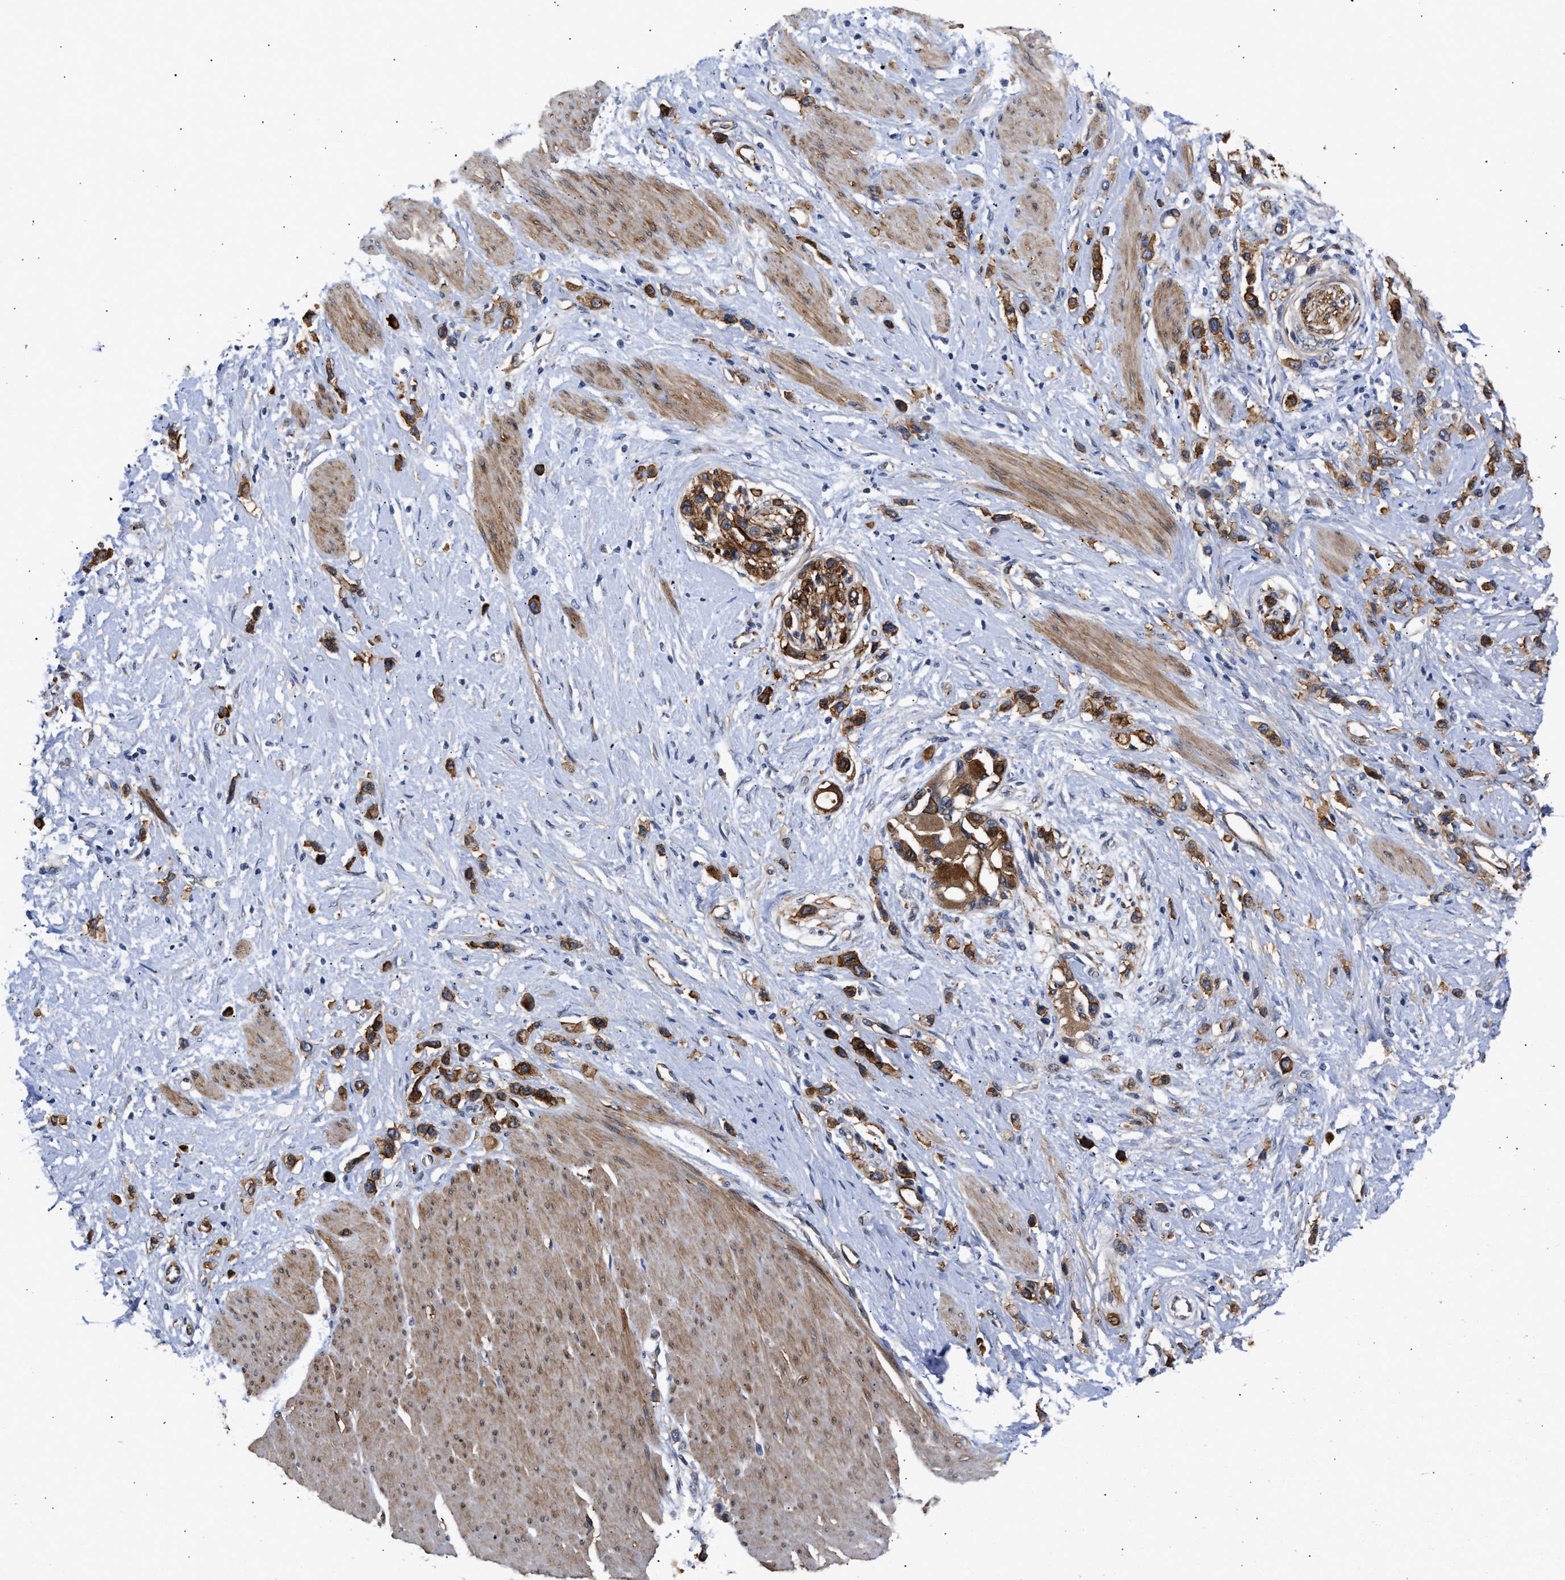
{"staining": {"intensity": "strong", "quantity": ">75%", "location": "cytoplasmic/membranous"}, "tissue": "stomach cancer", "cell_type": "Tumor cells", "image_type": "cancer", "snomed": [{"axis": "morphology", "description": "Adenocarcinoma, NOS"}, {"axis": "topography", "description": "Stomach"}], "caption": "This micrograph demonstrates immunohistochemistry (IHC) staining of human stomach cancer (adenocarcinoma), with high strong cytoplasmic/membranous positivity in approximately >75% of tumor cells.", "gene": "AHNAK2", "patient": {"sex": "female", "age": 65}}